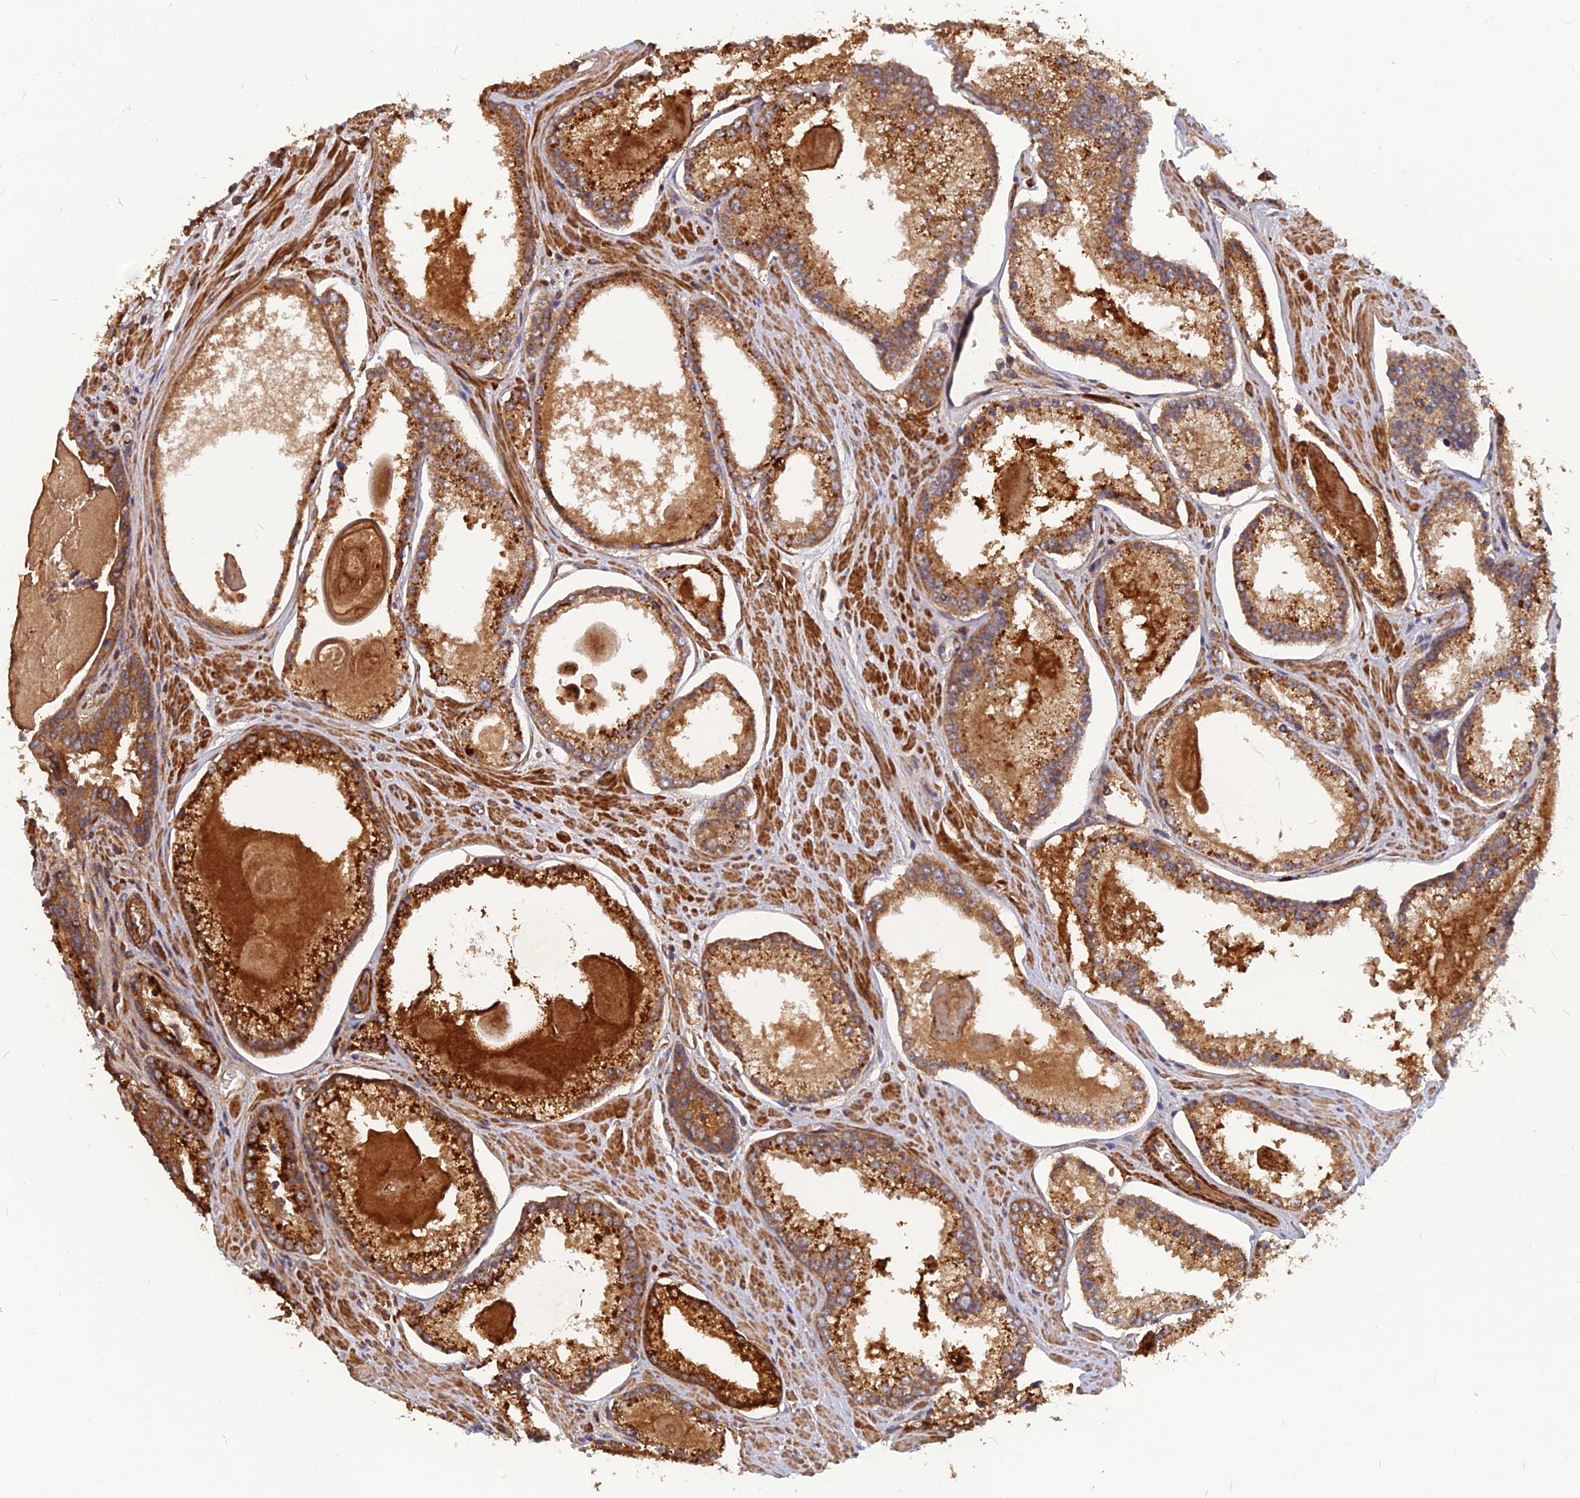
{"staining": {"intensity": "moderate", "quantity": ">75%", "location": "cytoplasmic/membranous"}, "tissue": "prostate cancer", "cell_type": "Tumor cells", "image_type": "cancer", "snomed": [{"axis": "morphology", "description": "Adenocarcinoma, Low grade"}, {"axis": "topography", "description": "Prostate"}], "caption": "Adenocarcinoma (low-grade) (prostate) stained with immunohistochemistry demonstrates moderate cytoplasmic/membranous expression in approximately >75% of tumor cells.", "gene": "RELCH", "patient": {"sex": "male", "age": 54}}